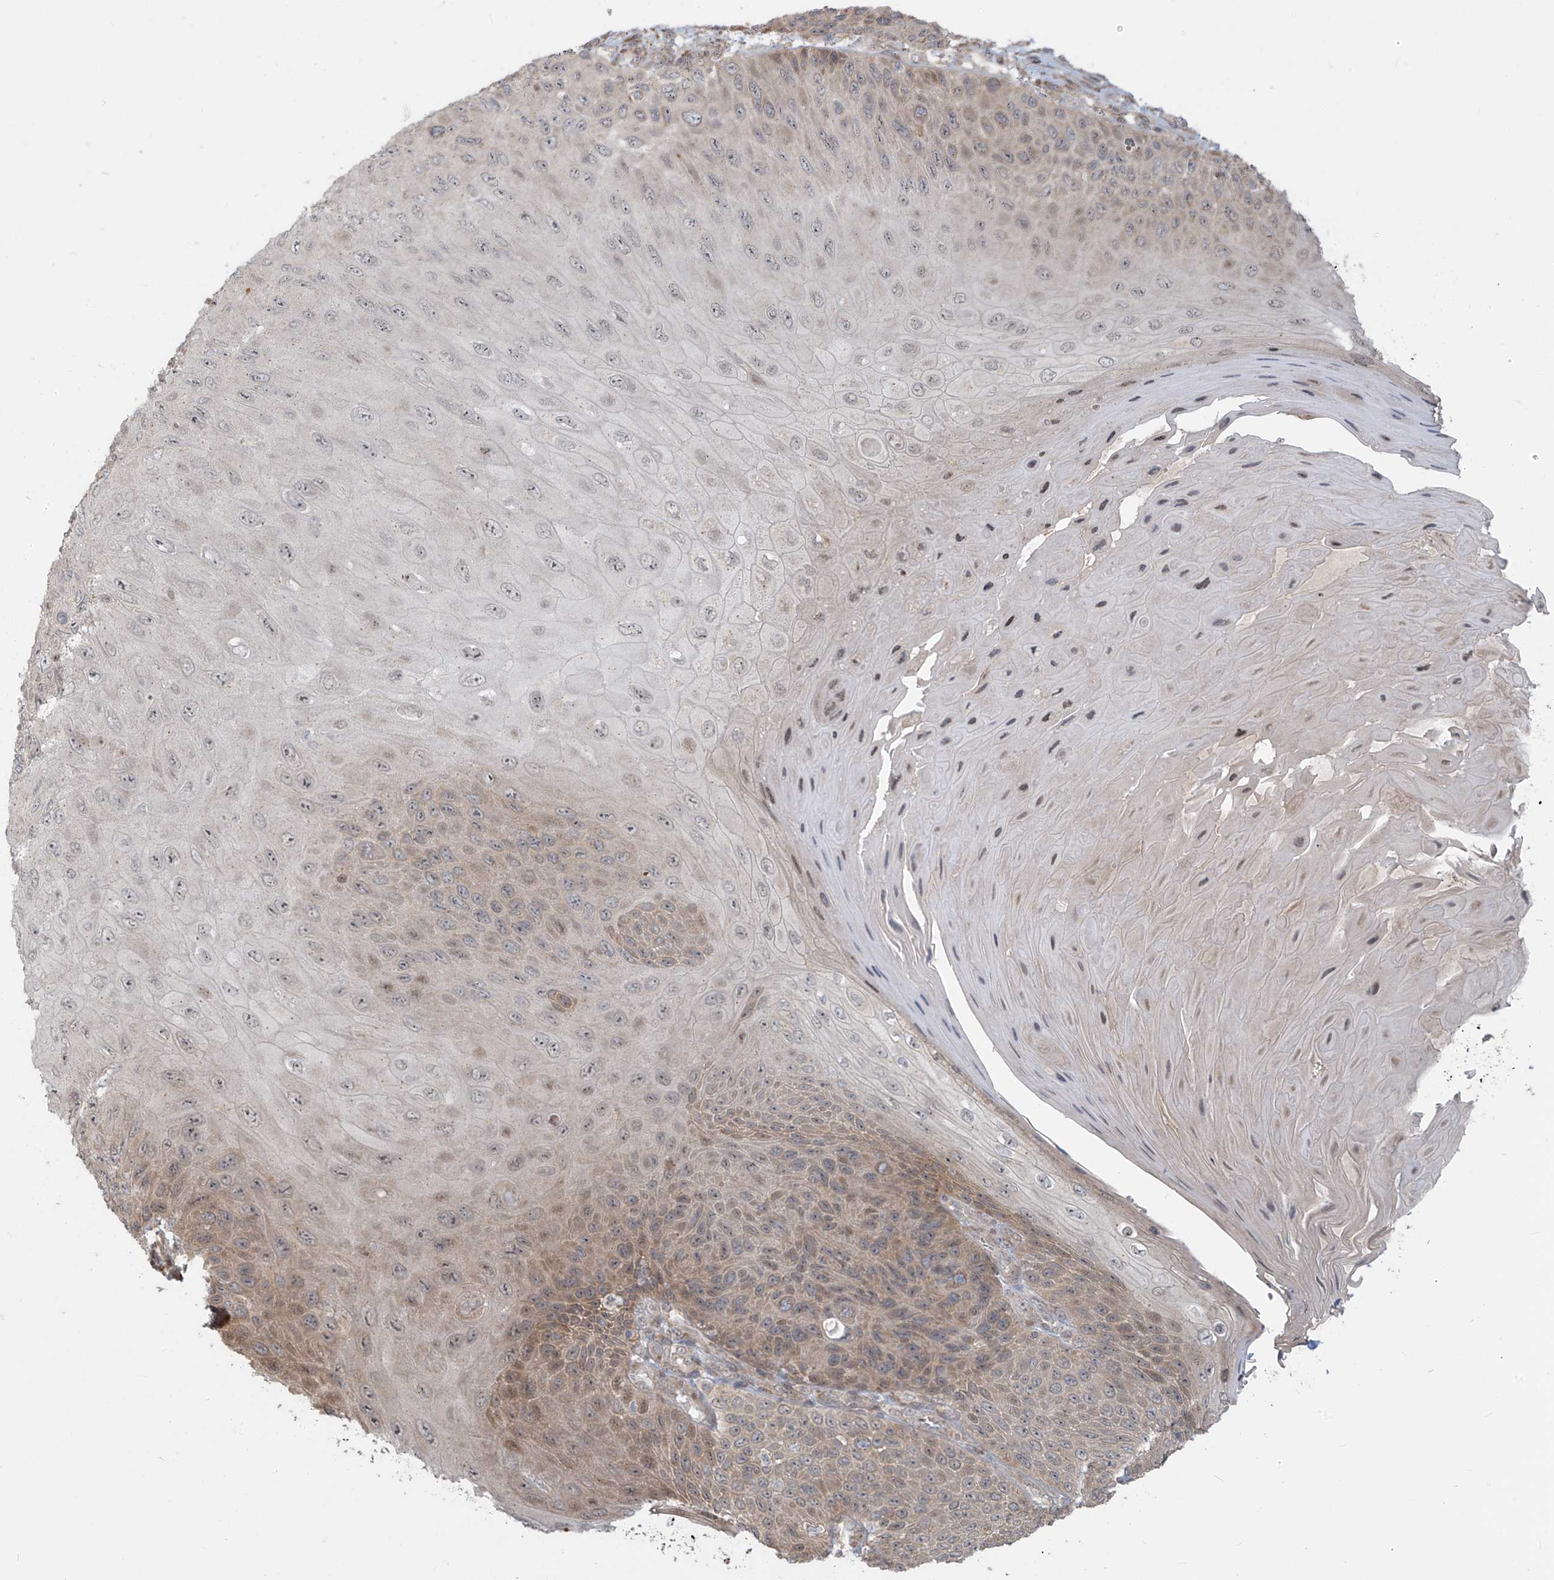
{"staining": {"intensity": "weak", "quantity": "25%-75%", "location": "cytoplasmic/membranous"}, "tissue": "skin cancer", "cell_type": "Tumor cells", "image_type": "cancer", "snomed": [{"axis": "morphology", "description": "Squamous cell carcinoma, NOS"}, {"axis": "topography", "description": "Skin"}], "caption": "IHC image of squamous cell carcinoma (skin) stained for a protein (brown), which shows low levels of weak cytoplasmic/membranous positivity in about 25%-75% of tumor cells.", "gene": "PLEKHM3", "patient": {"sex": "female", "age": 88}}